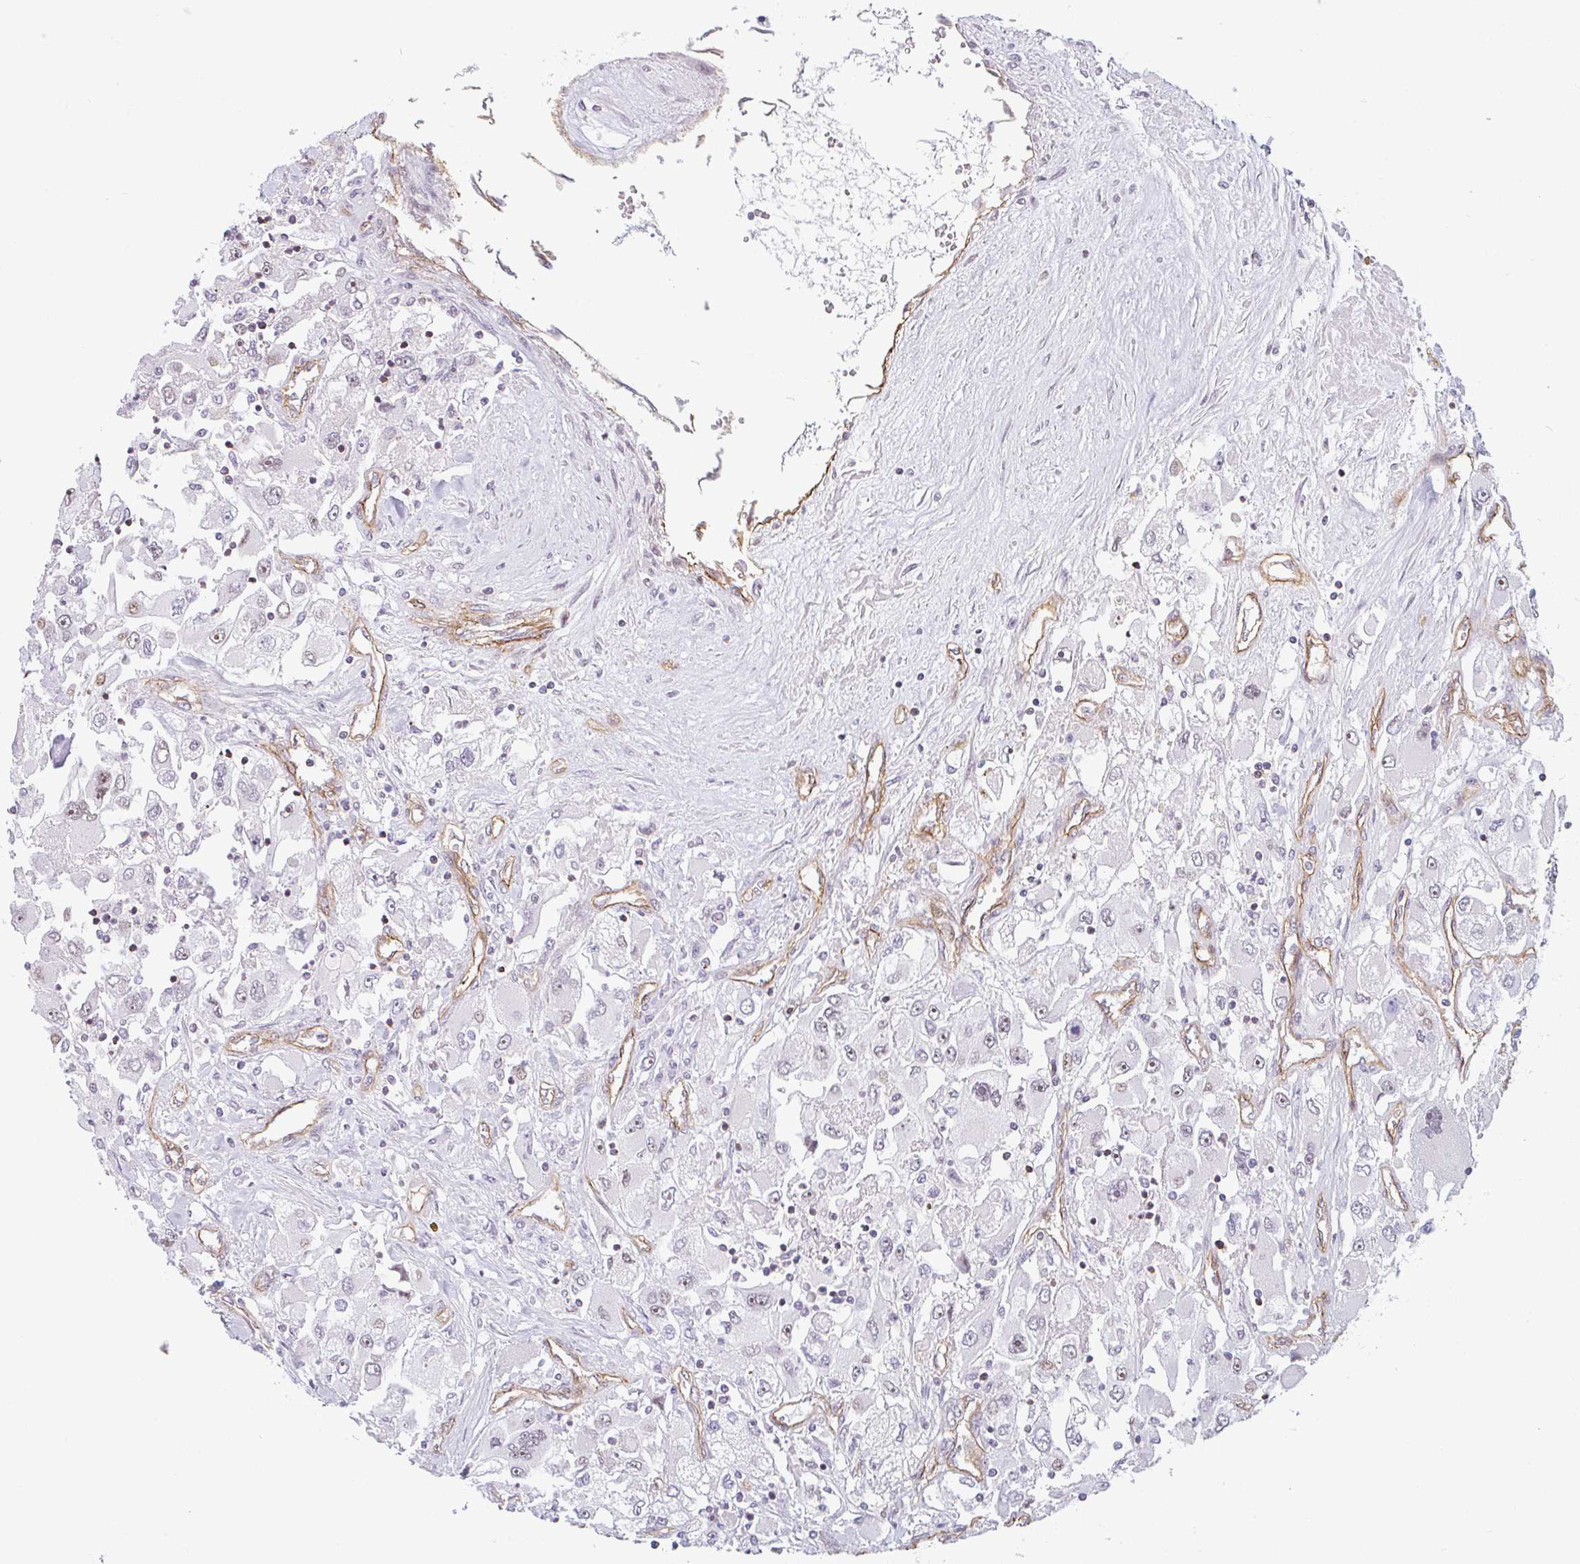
{"staining": {"intensity": "weak", "quantity": "25%-75%", "location": "nuclear"}, "tissue": "renal cancer", "cell_type": "Tumor cells", "image_type": "cancer", "snomed": [{"axis": "morphology", "description": "Adenocarcinoma, NOS"}, {"axis": "topography", "description": "Kidney"}], "caption": "A photomicrograph of human renal adenocarcinoma stained for a protein reveals weak nuclear brown staining in tumor cells. The staining is performed using DAB brown chromogen to label protein expression. The nuclei are counter-stained blue using hematoxylin.", "gene": "ZNF689", "patient": {"sex": "female", "age": 52}}